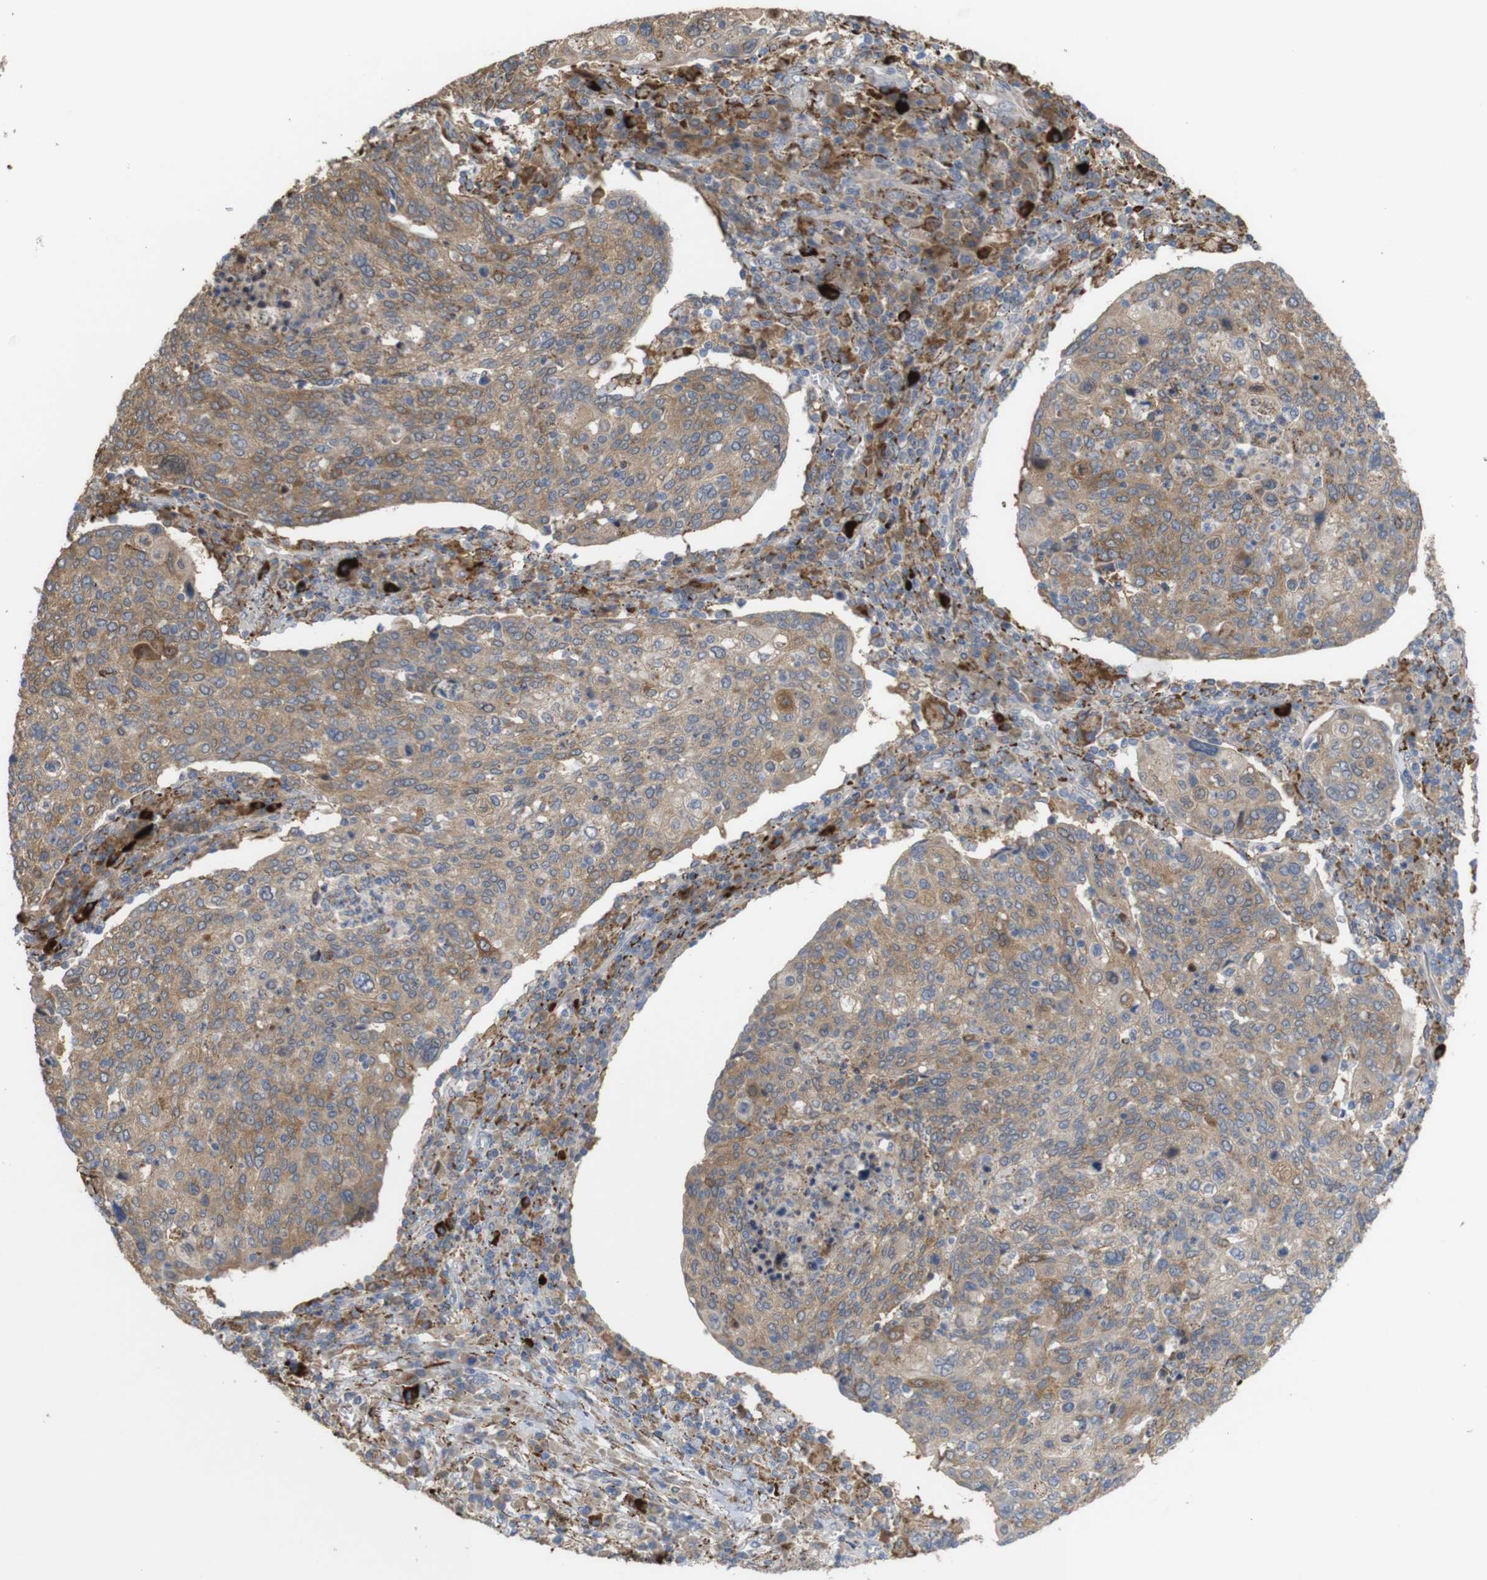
{"staining": {"intensity": "moderate", "quantity": ">75%", "location": "cytoplasmic/membranous"}, "tissue": "cervical cancer", "cell_type": "Tumor cells", "image_type": "cancer", "snomed": [{"axis": "morphology", "description": "Squamous cell carcinoma, NOS"}, {"axis": "topography", "description": "Cervix"}], "caption": "Immunohistochemistry staining of squamous cell carcinoma (cervical), which shows medium levels of moderate cytoplasmic/membranous staining in approximately >75% of tumor cells indicating moderate cytoplasmic/membranous protein staining. The staining was performed using DAB (3,3'-diaminobenzidine) (brown) for protein detection and nuclei were counterstained in hematoxylin (blue).", "gene": "PTPRR", "patient": {"sex": "female", "age": 40}}